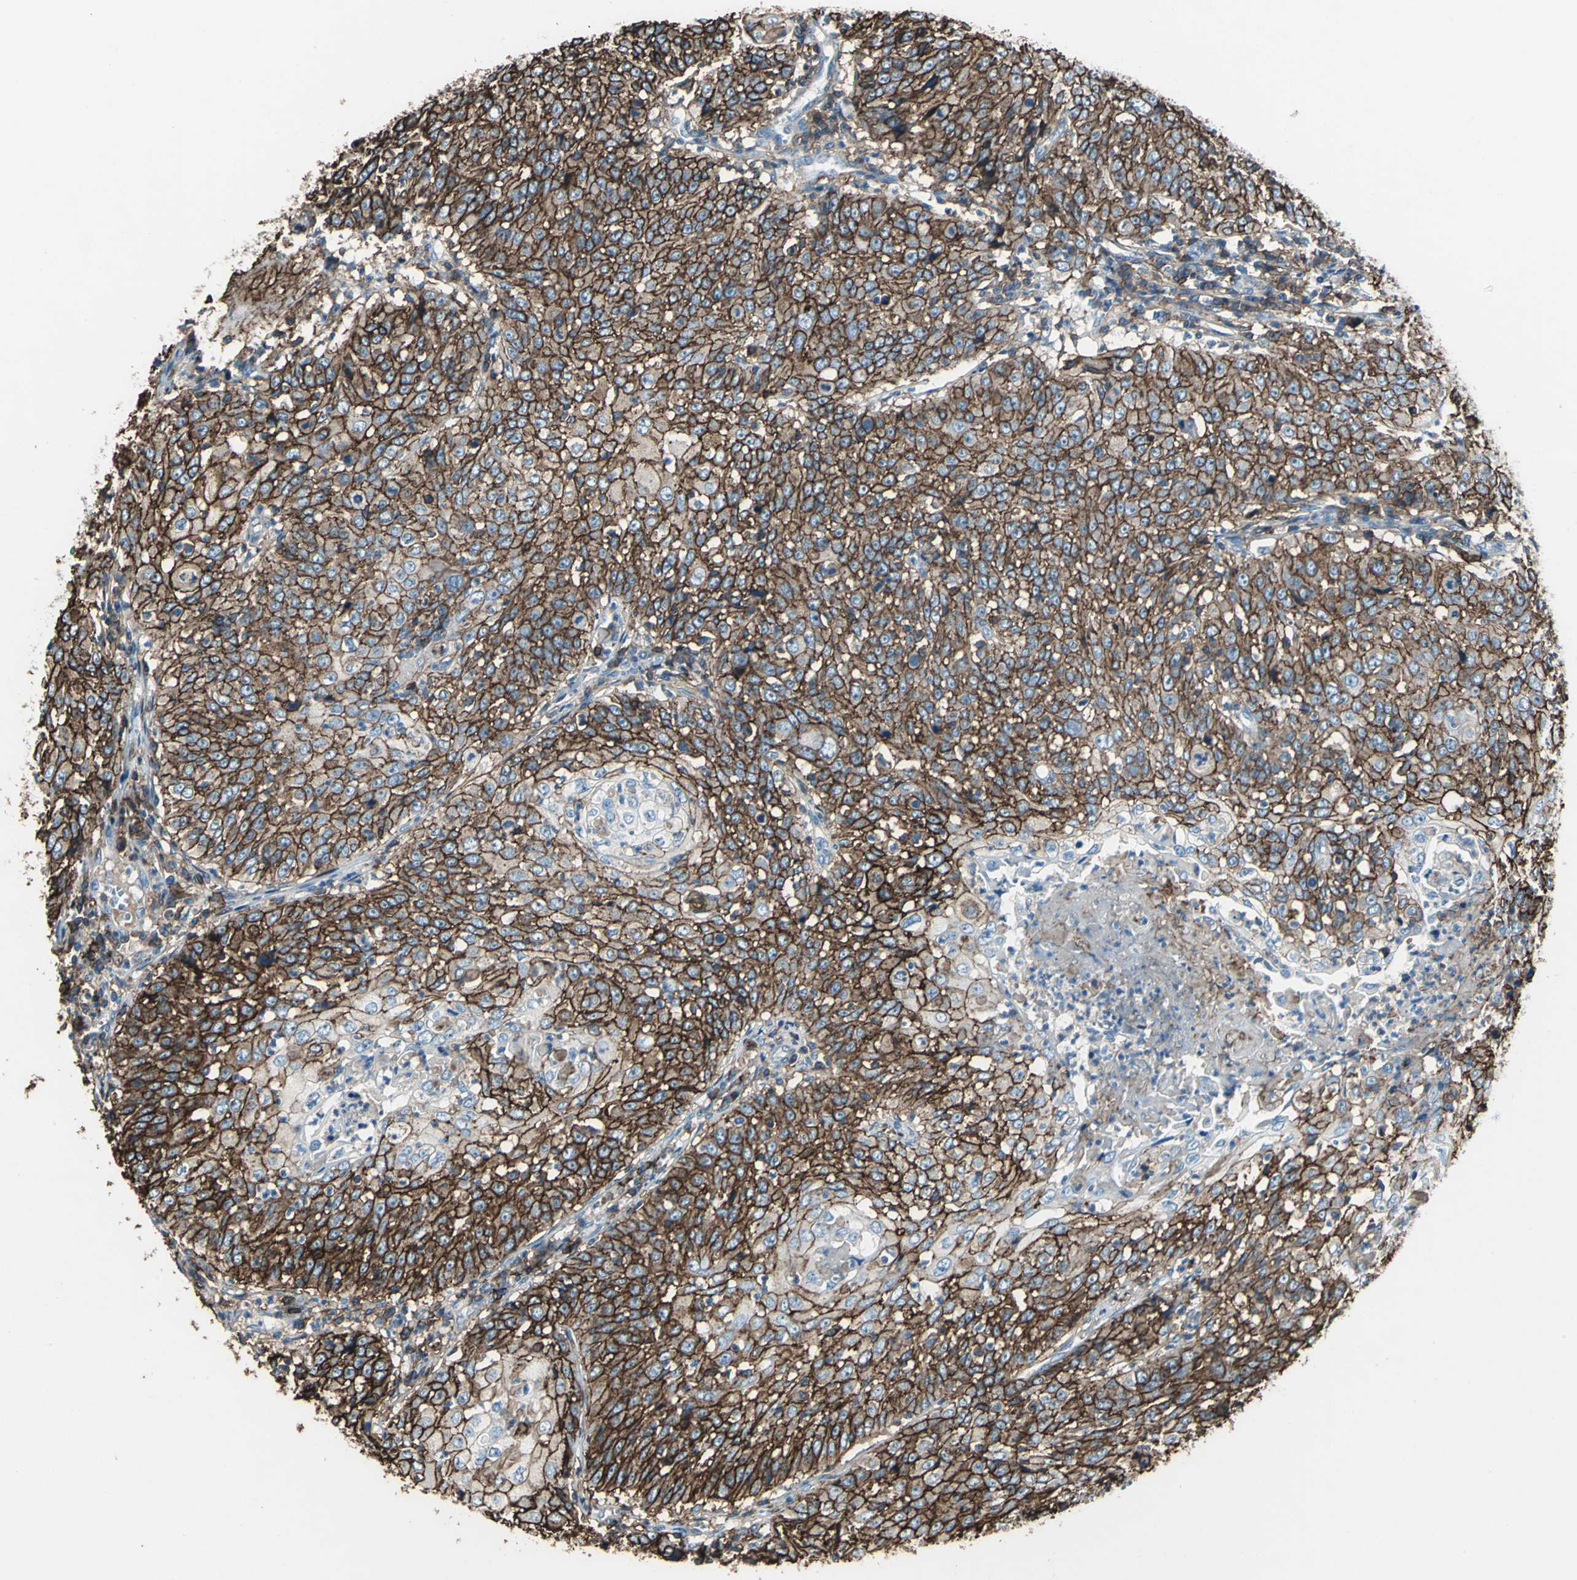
{"staining": {"intensity": "strong", "quantity": ">75%", "location": "cytoplasmic/membranous"}, "tissue": "cervical cancer", "cell_type": "Tumor cells", "image_type": "cancer", "snomed": [{"axis": "morphology", "description": "Squamous cell carcinoma, NOS"}, {"axis": "topography", "description": "Cervix"}], "caption": "Cervical squamous cell carcinoma tissue demonstrates strong cytoplasmic/membranous staining in approximately >75% of tumor cells Using DAB (brown) and hematoxylin (blue) stains, captured at high magnification using brightfield microscopy.", "gene": "CD44", "patient": {"sex": "female", "age": 39}}